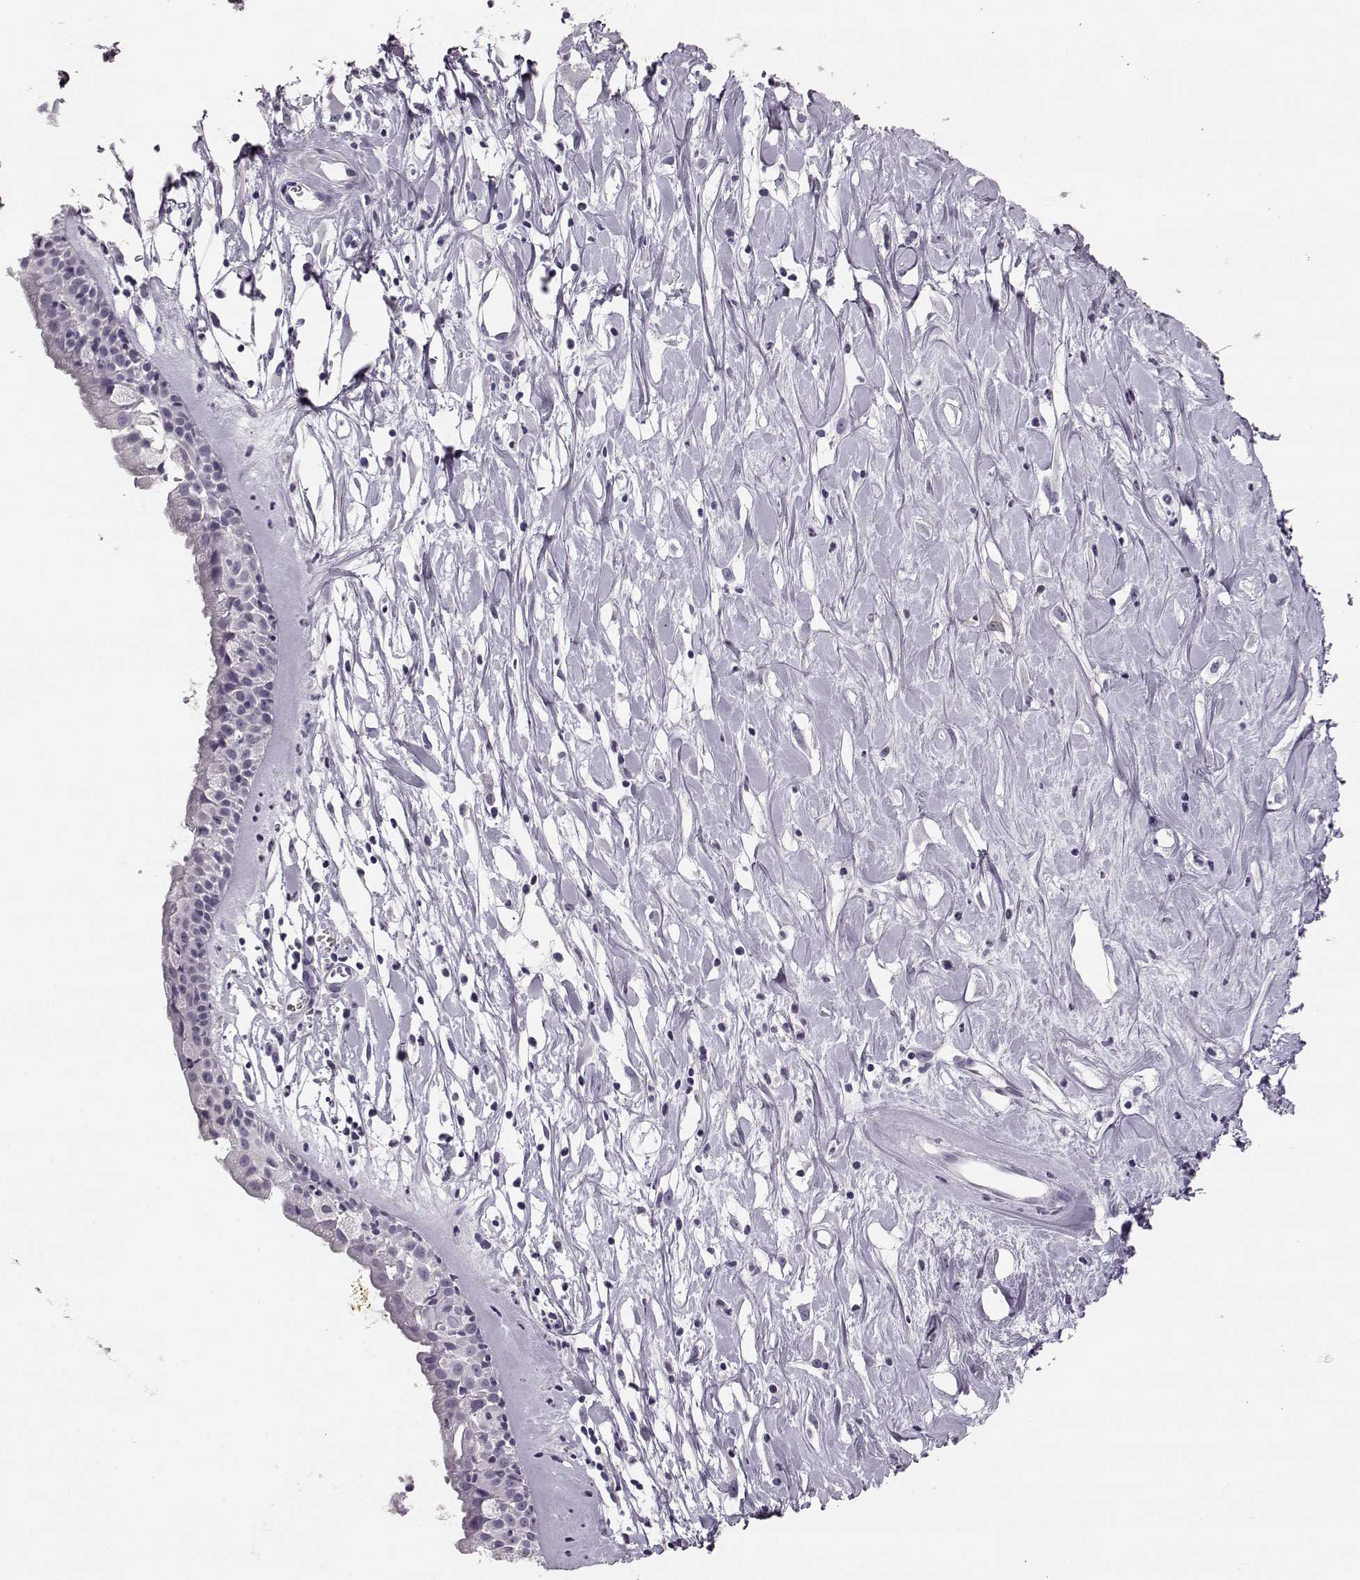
{"staining": {"intensity": "negative", "quantity": "none", "location": "none"}, "tissue": "nasopharynx", "cell_type": "Respiratory epithelial cells", "image_type": "normal", "snomed": [{"axis": "morphology", "description": "Normal tissue, NOS"}, {"axis": "topography", "description": "Nasopharynx"}], "caption": "High magnification brightfield microscopy of unremarkable nasopharynx stained with DAB (3,3'-diaminobenzidine) (brown) and counterstained with hematoxylin (blue): respiratory epithelial cells show no significant expression. (Brightfield microscopy of DAB (3,3'-diaminobenzidine) IHC at high magnification).", "gene": "BFSP2", "patient": {"sex": "female", "age": 85}}